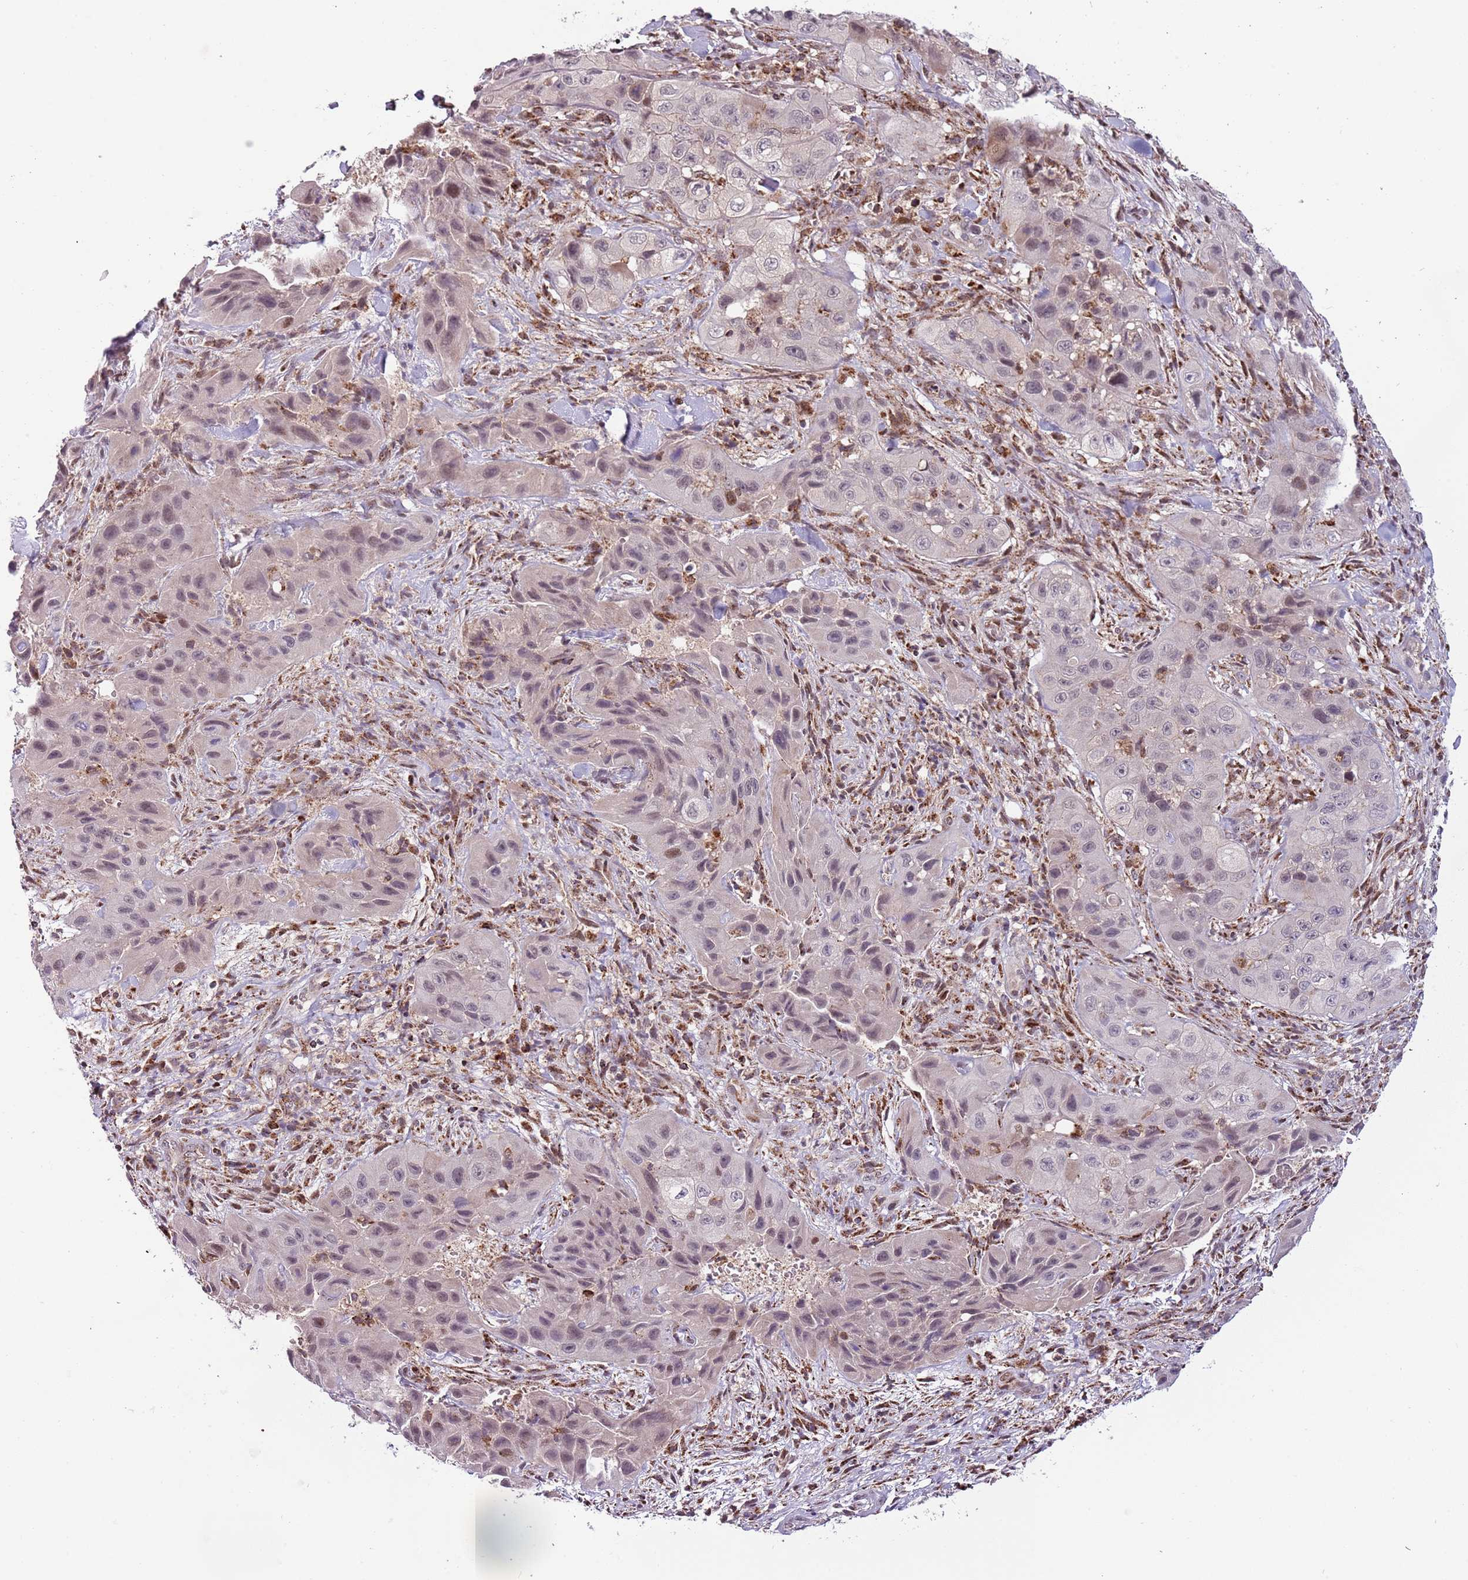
{"staining": {"intensity": "moderate", "quantity": "<25%", "location": "nuclear"}, "tissue": "skin cancer", "cell_type": "Tumor cells", "image_type": "cancer", "snomed": [{"axis": "morphology", "description": "Squamous cell carcinoma, NOS"}, {"axis": "topography", "description": "Skin"}, {"axis": "topography", "description": "Subcutis"}], "caption": "This is a photomicrograph of immunohistochemistry staining of squamous cell carcinoma (skin), which shows moderate staining in the nuclear of tumor cells.", "gene": "ULK3", "patient": {"sex": "male", "age": 73}}